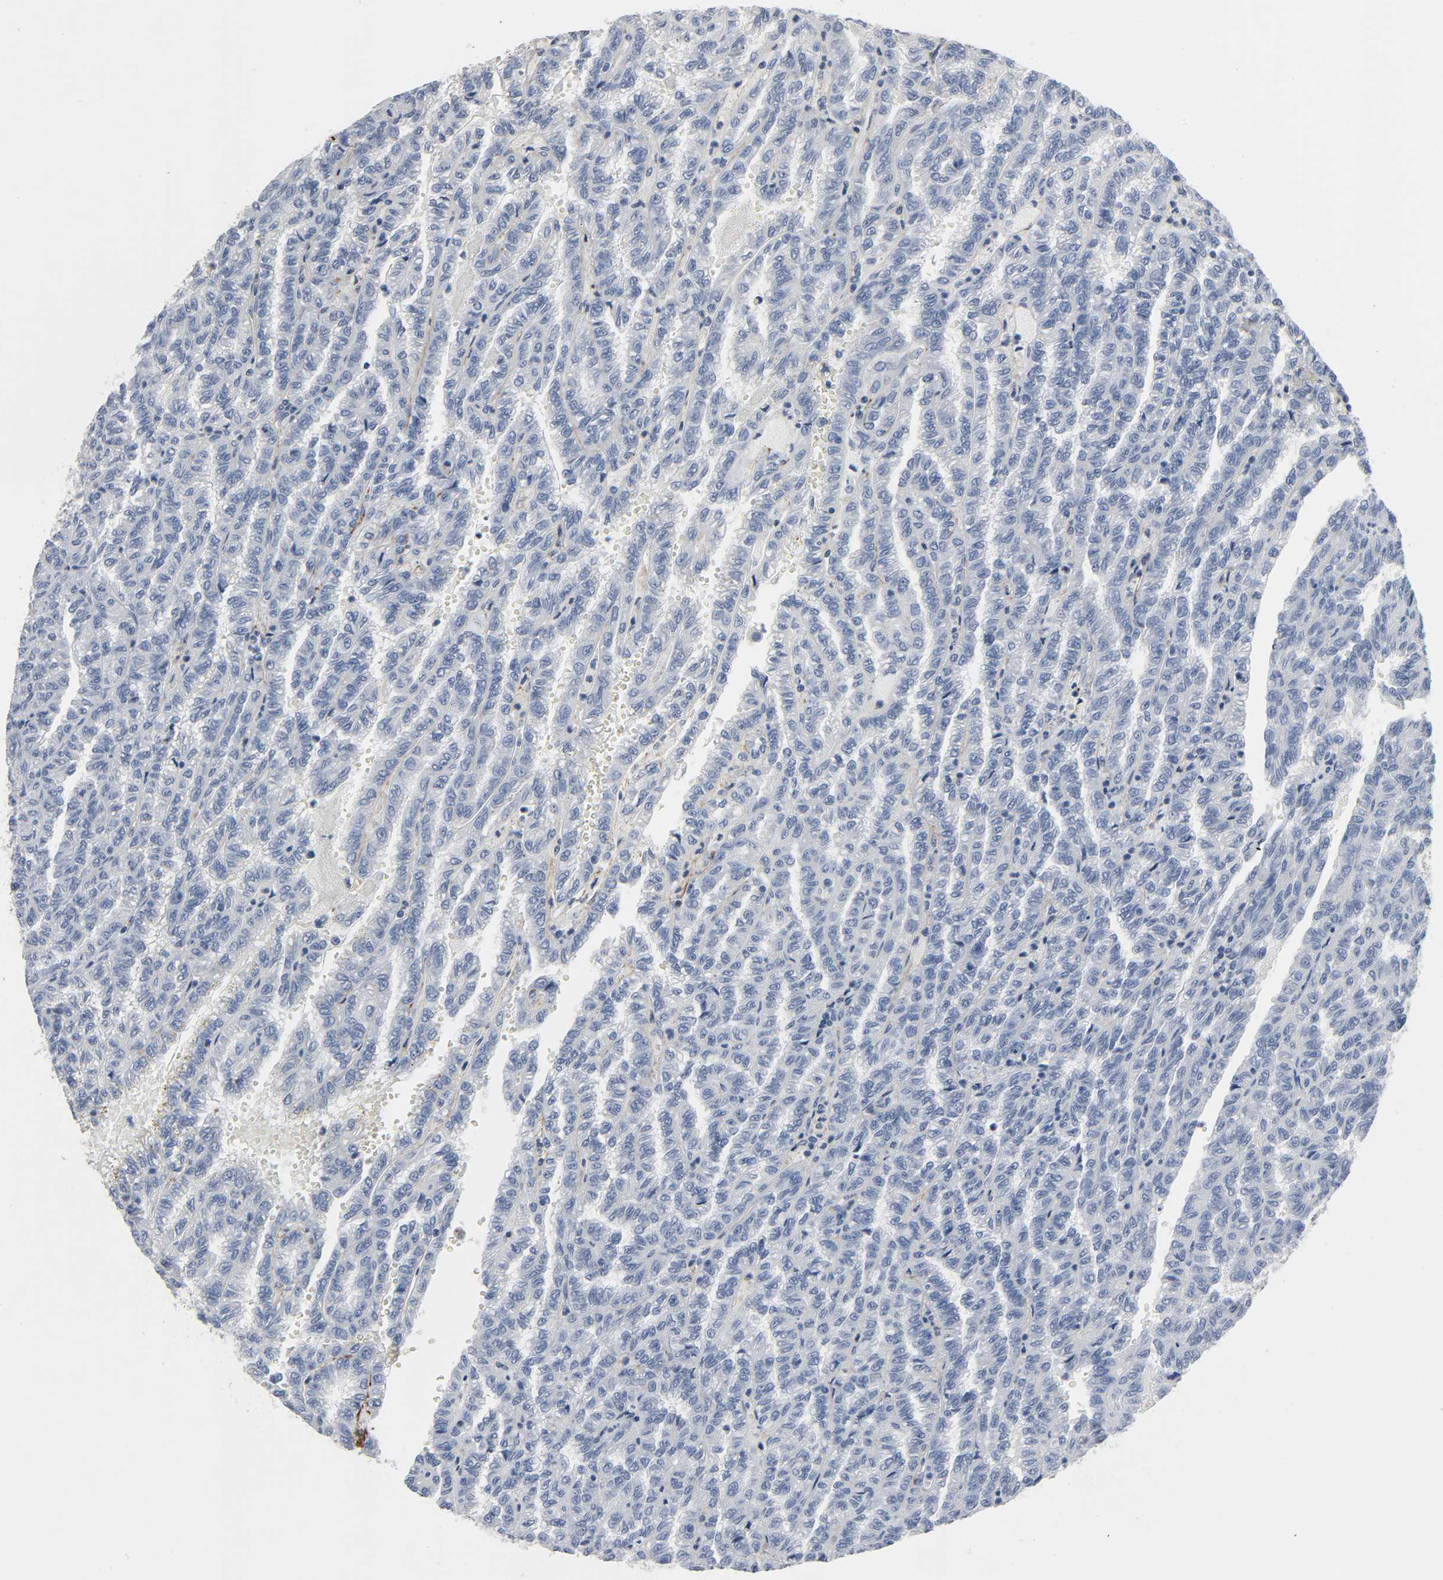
{"staining": {"intensity": "negative", "quantity": "none", "location": "none"}, "tissue": "renal cancer", "cell_type": "Tumor cells", "image_type": "cancer", "snomed": [{"axis": "morphology", "description": "Inflammation, NOS"}, {"axis": "morphology", "description": "Adenocarcinoma, NOS"}, {"axis": "topography", "description": "Kidney"}], "caption": "A micrograph of human adenocarcinoma (renal) is negative for staining in tumor cells. (DAB immunohistochemistry visualized using brightfield microscopy, high magnification).", "gene": "FBLN5", "patient": {"sex": "male", "age": 68}}